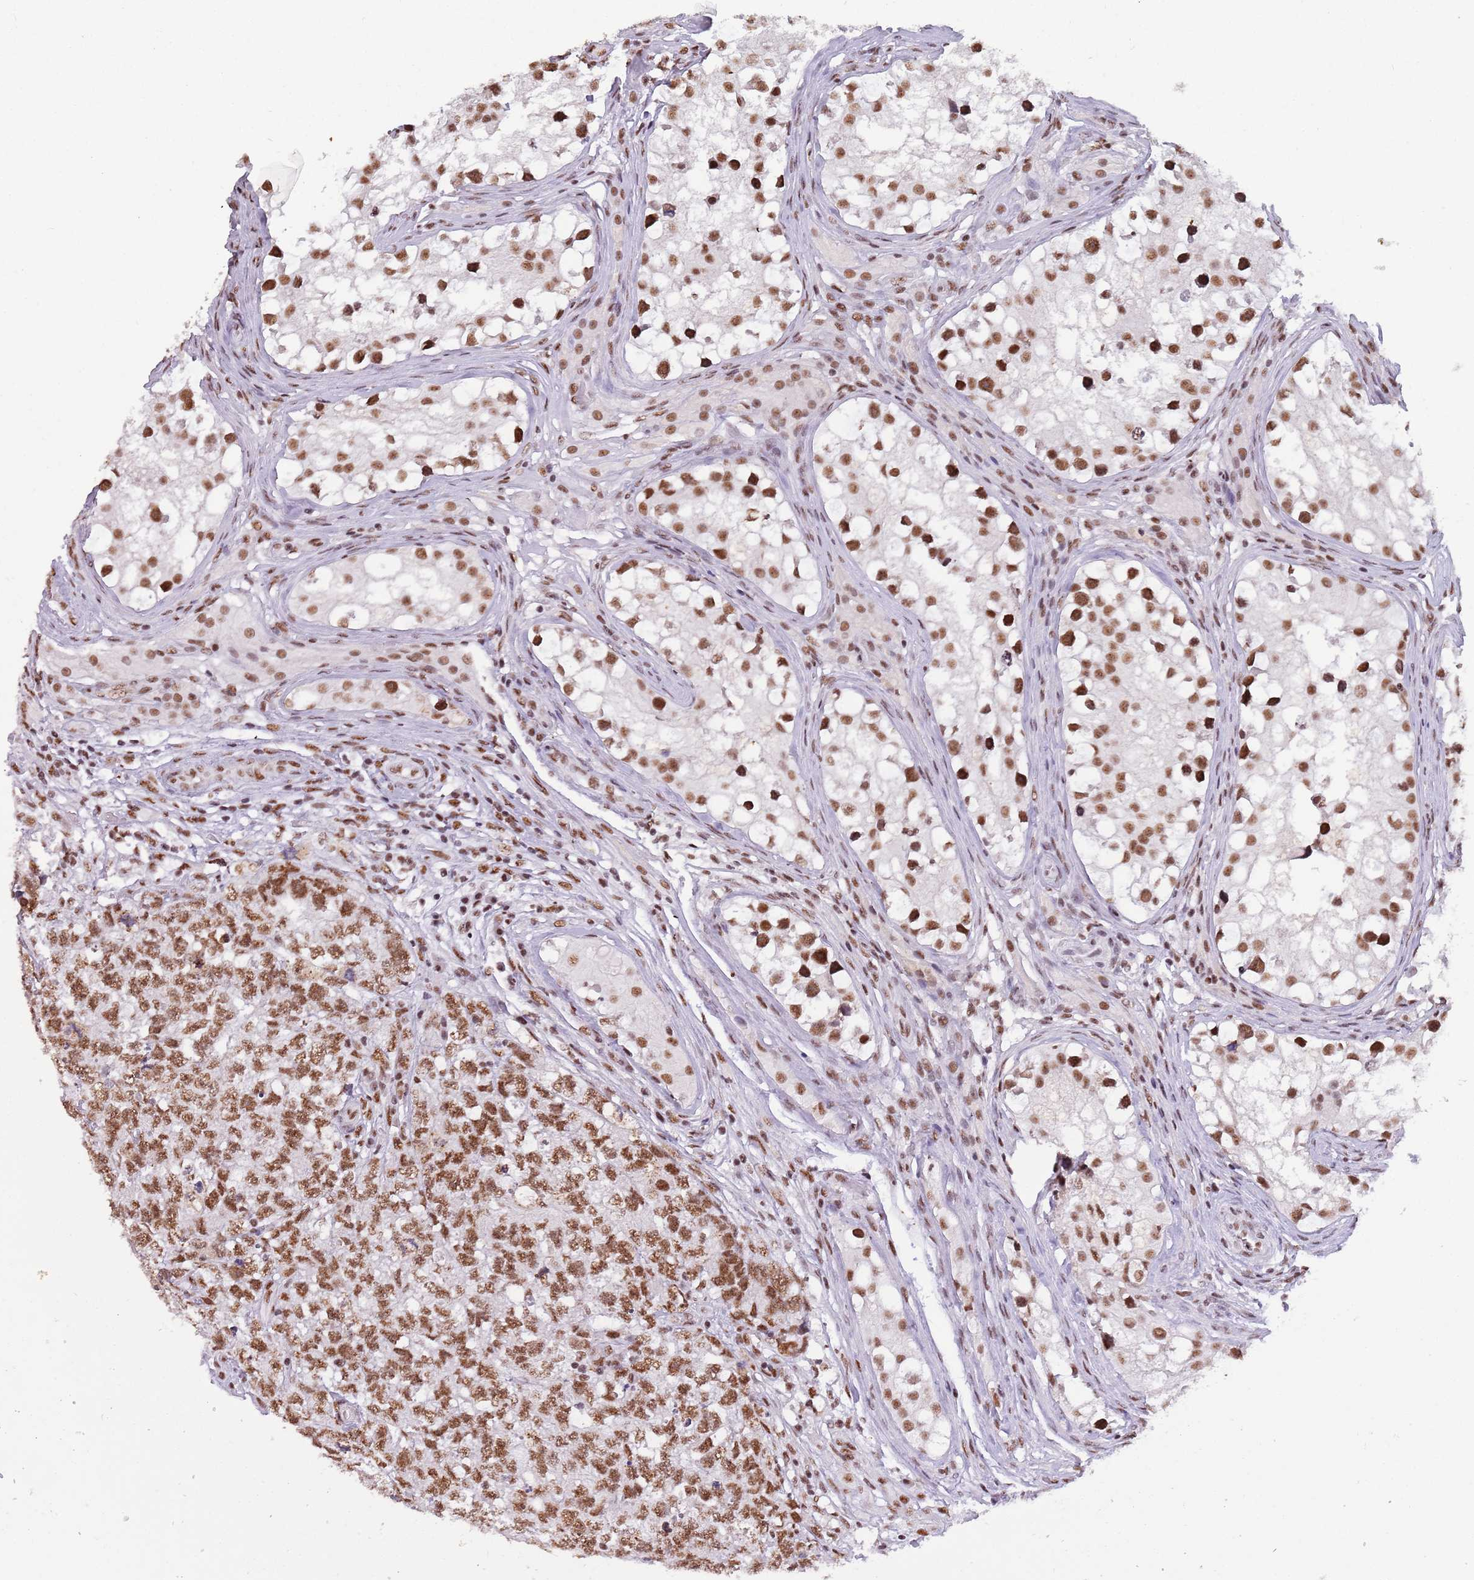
{"staining": {"intensity": "moderate", "quantity": ">75%", "location": "nuclear"}, "tissue": "testis cancer", "cell_type": "Tumor cells", "image_type": "cancer", "snomed": [{"axis": "morphology", "description": "Carcinoma, Embryonal, NOS"}, {"axis": "topography", "description": "Testis"}], "caption": "Tumor cells display medium levels of moderate nuclear positivity in approximately >75% of cells in testis cancer (embryonal carcinoma). Using DAB (3,3'-diaminobenzidine) (brown) and hematoxylin (blue) stains, captured at high magnification using brightfield microscopy.", "gene": "SF3A2", "patient": {"sex": "male", "age": 31}}